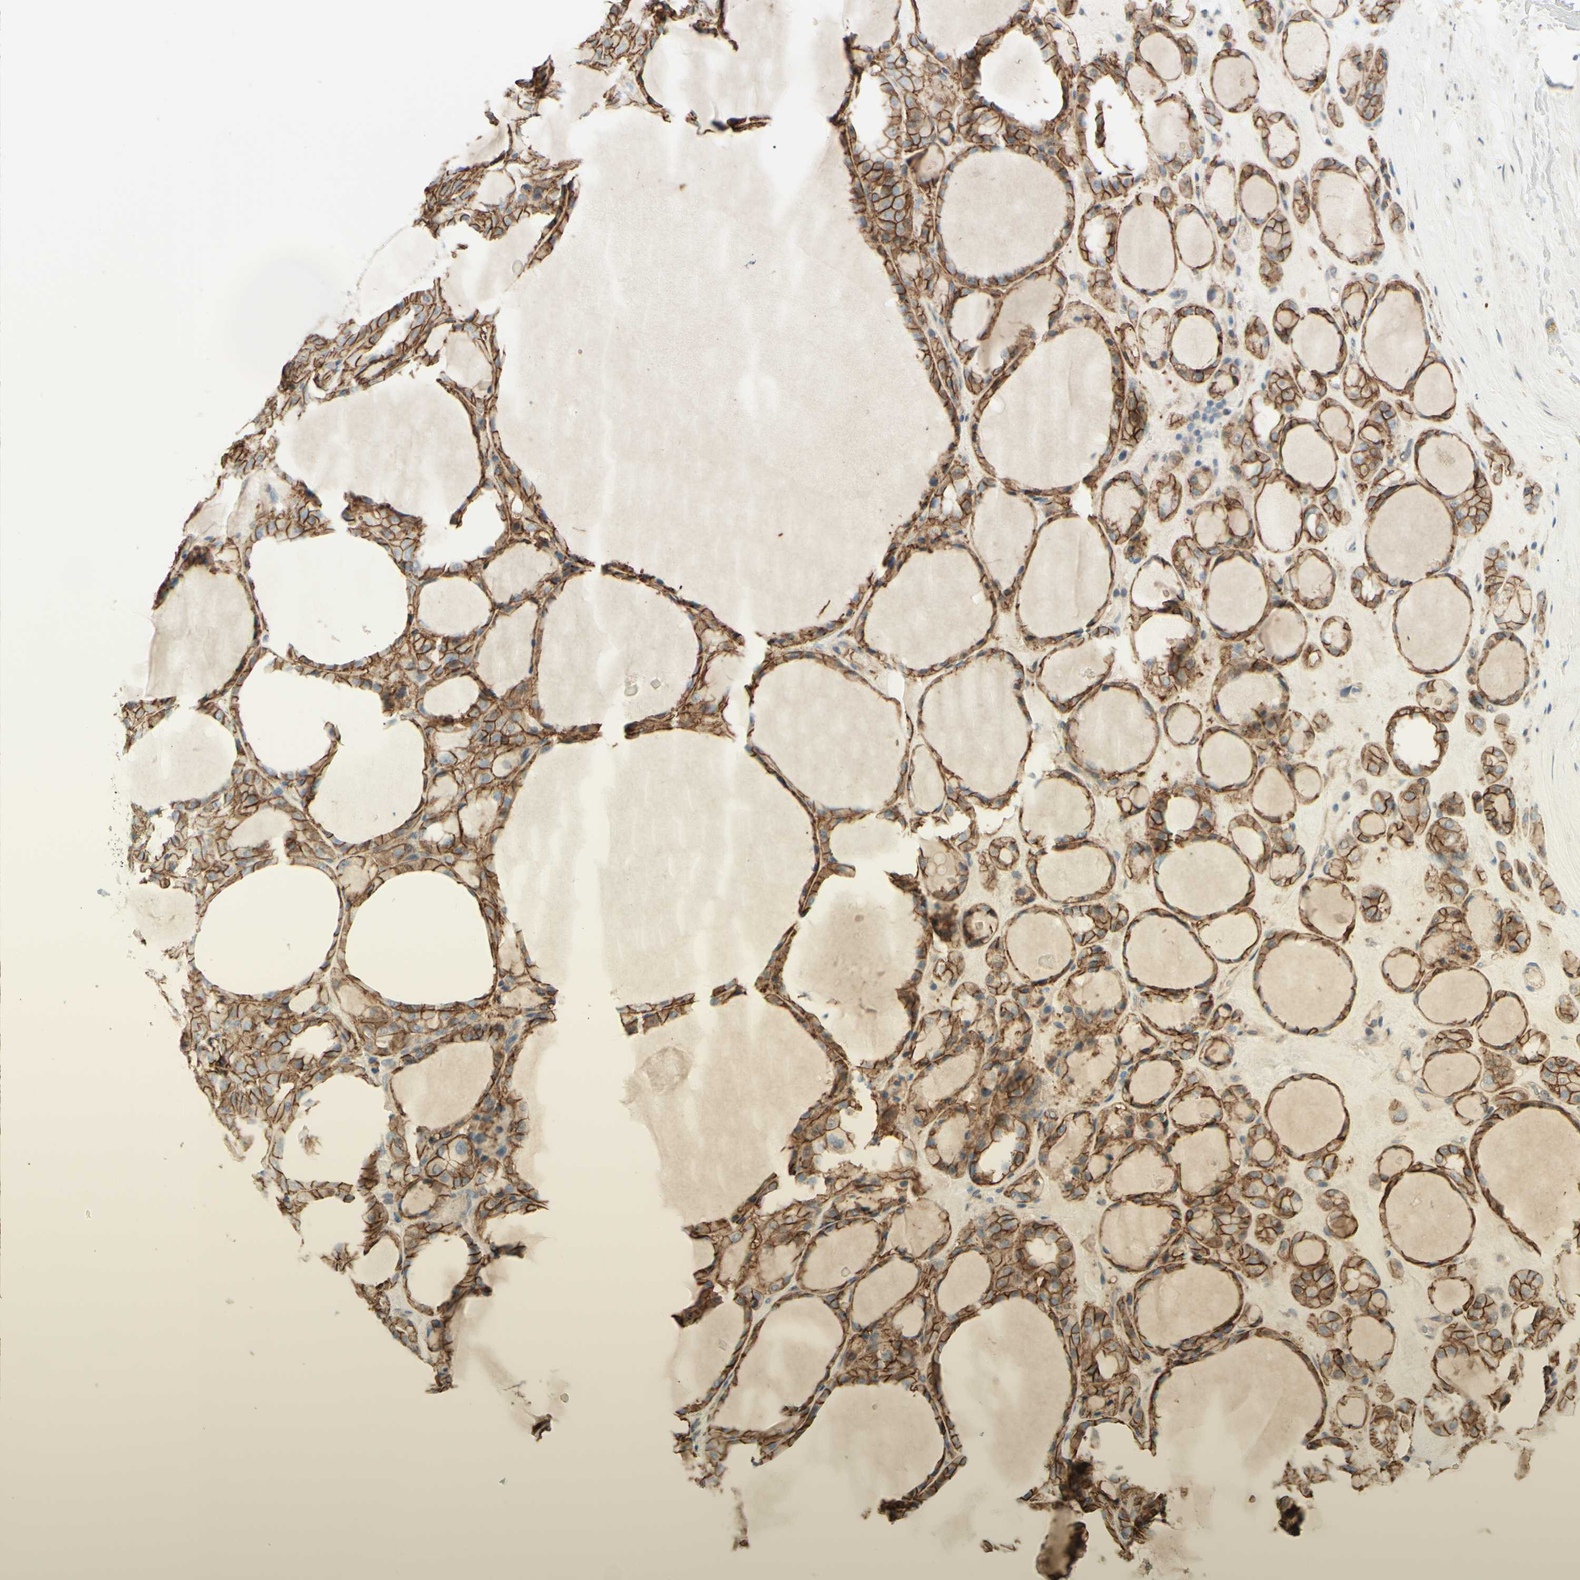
{"staining": {"intensity": "strong", "quantity": ">75%", "location": "cytoplasmic/membranous"}, "tissue": "thyroid gland", "cell_type": "Glandular cells", "image_type": "normal", "snomed": [{"axis": "morphology", "description": "Normal tissue, NOS"}, {"axis": "morphology", "description": "Carcinoma, NOS"}, {"axis": "topography", "description": "Thyroid gland"}], "caption": "Protein staining of benign thyroid gland shows strong cytoplasmic/membranous expression in approximately >75% of glandular cells.", "gene": "RNF149", "patient": {"sex": "female", "age": 86}}